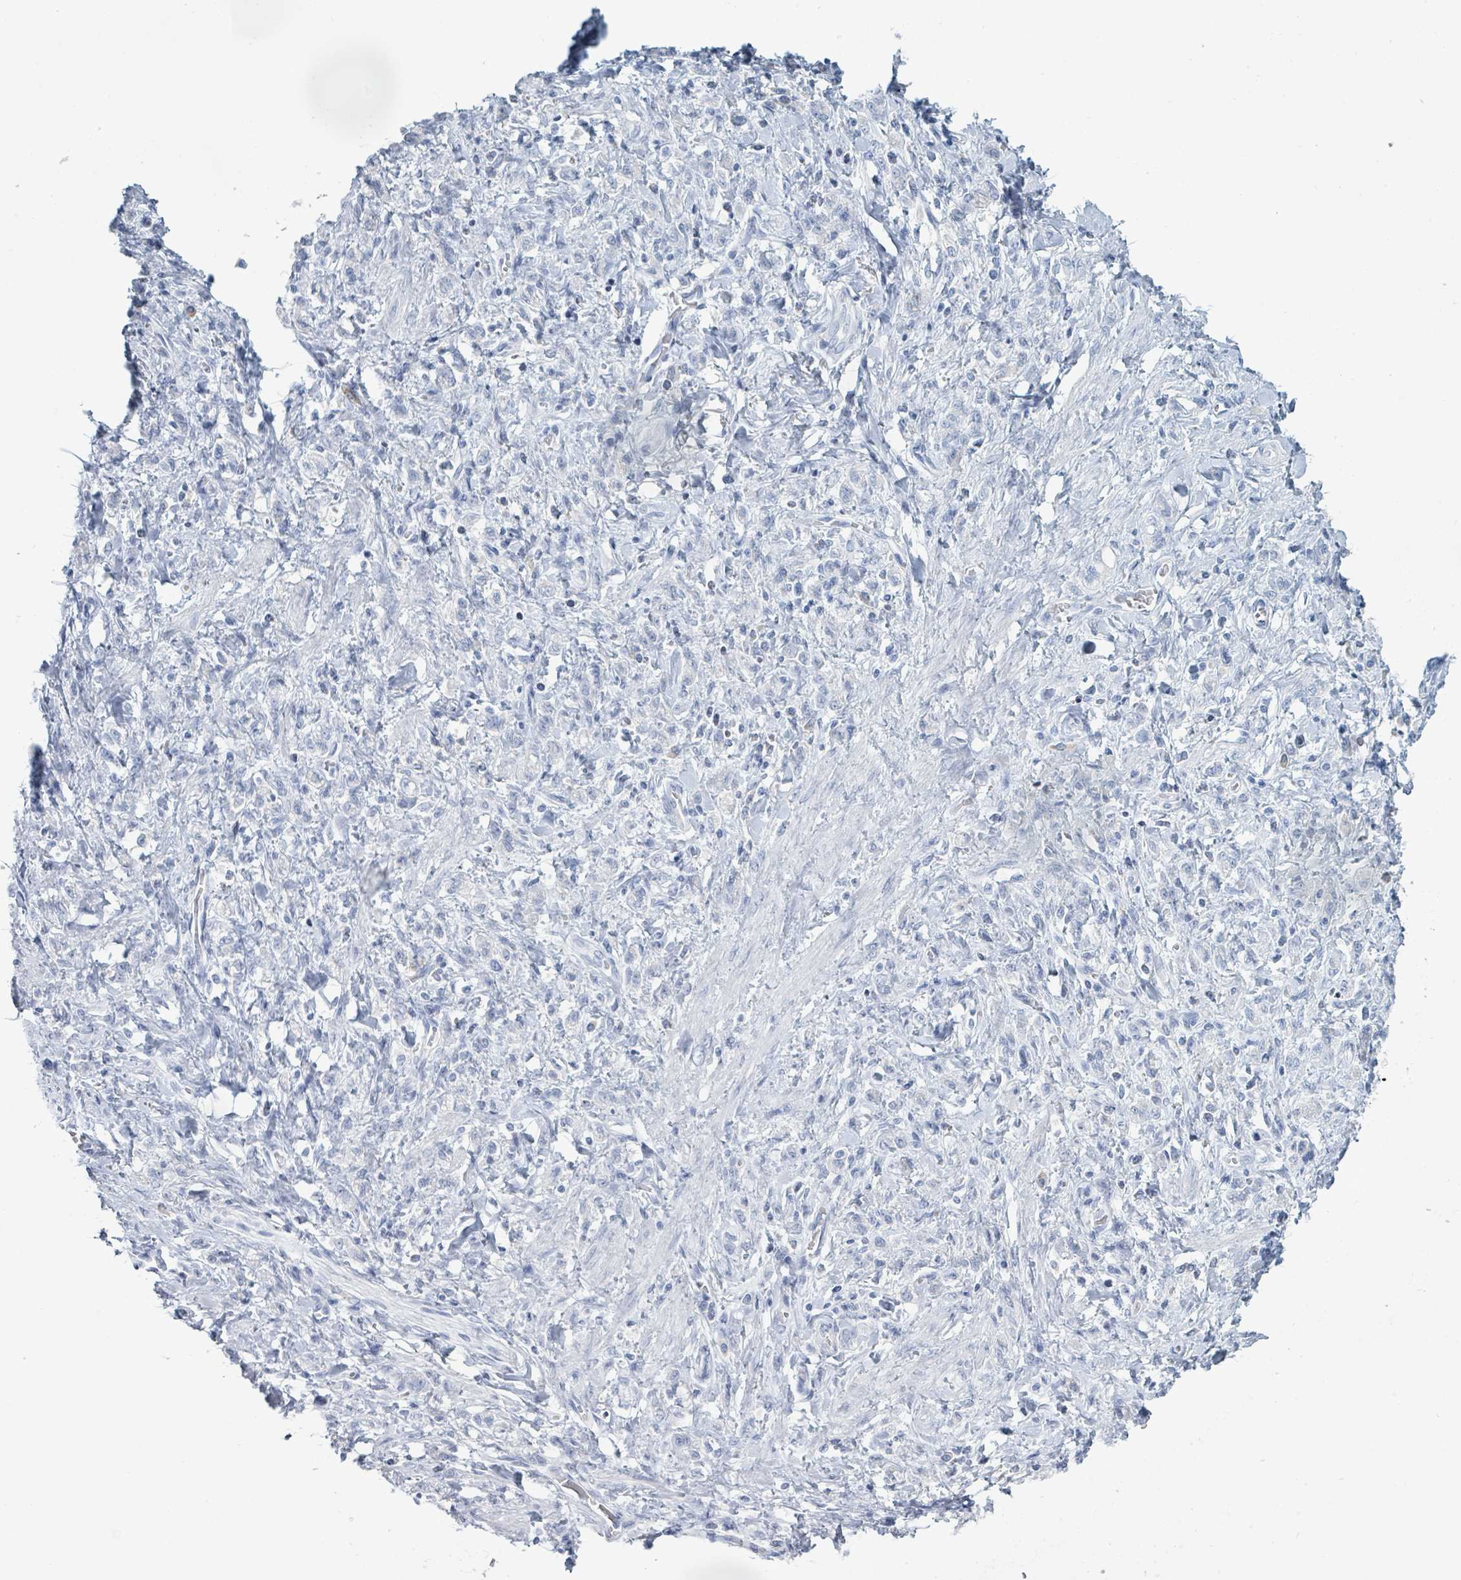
{"staining": {"intensity": "negative", "quantity": "none", "location": "none"}, "tissue": "stomach cancer", "cell_type": "Tumor cells", "image_type": "cancer", "snomed": [{"axis": "morphology", "description": "Adenocarcinoma, NOS"}, {"axis": "topography", "description": "Stomach"}], "caption": "There is no significant staining in tumor cells of stomach cancer (adenocarcinoma). (Stains: DAB (3,3'-diaminobenzidine) immunohistochemistry with hematoxylin counter stain, Microscopy: brightfield microscopy at high magnification).", "gene": "PGA3", "patient": {"sex": "male", "age": 77}}